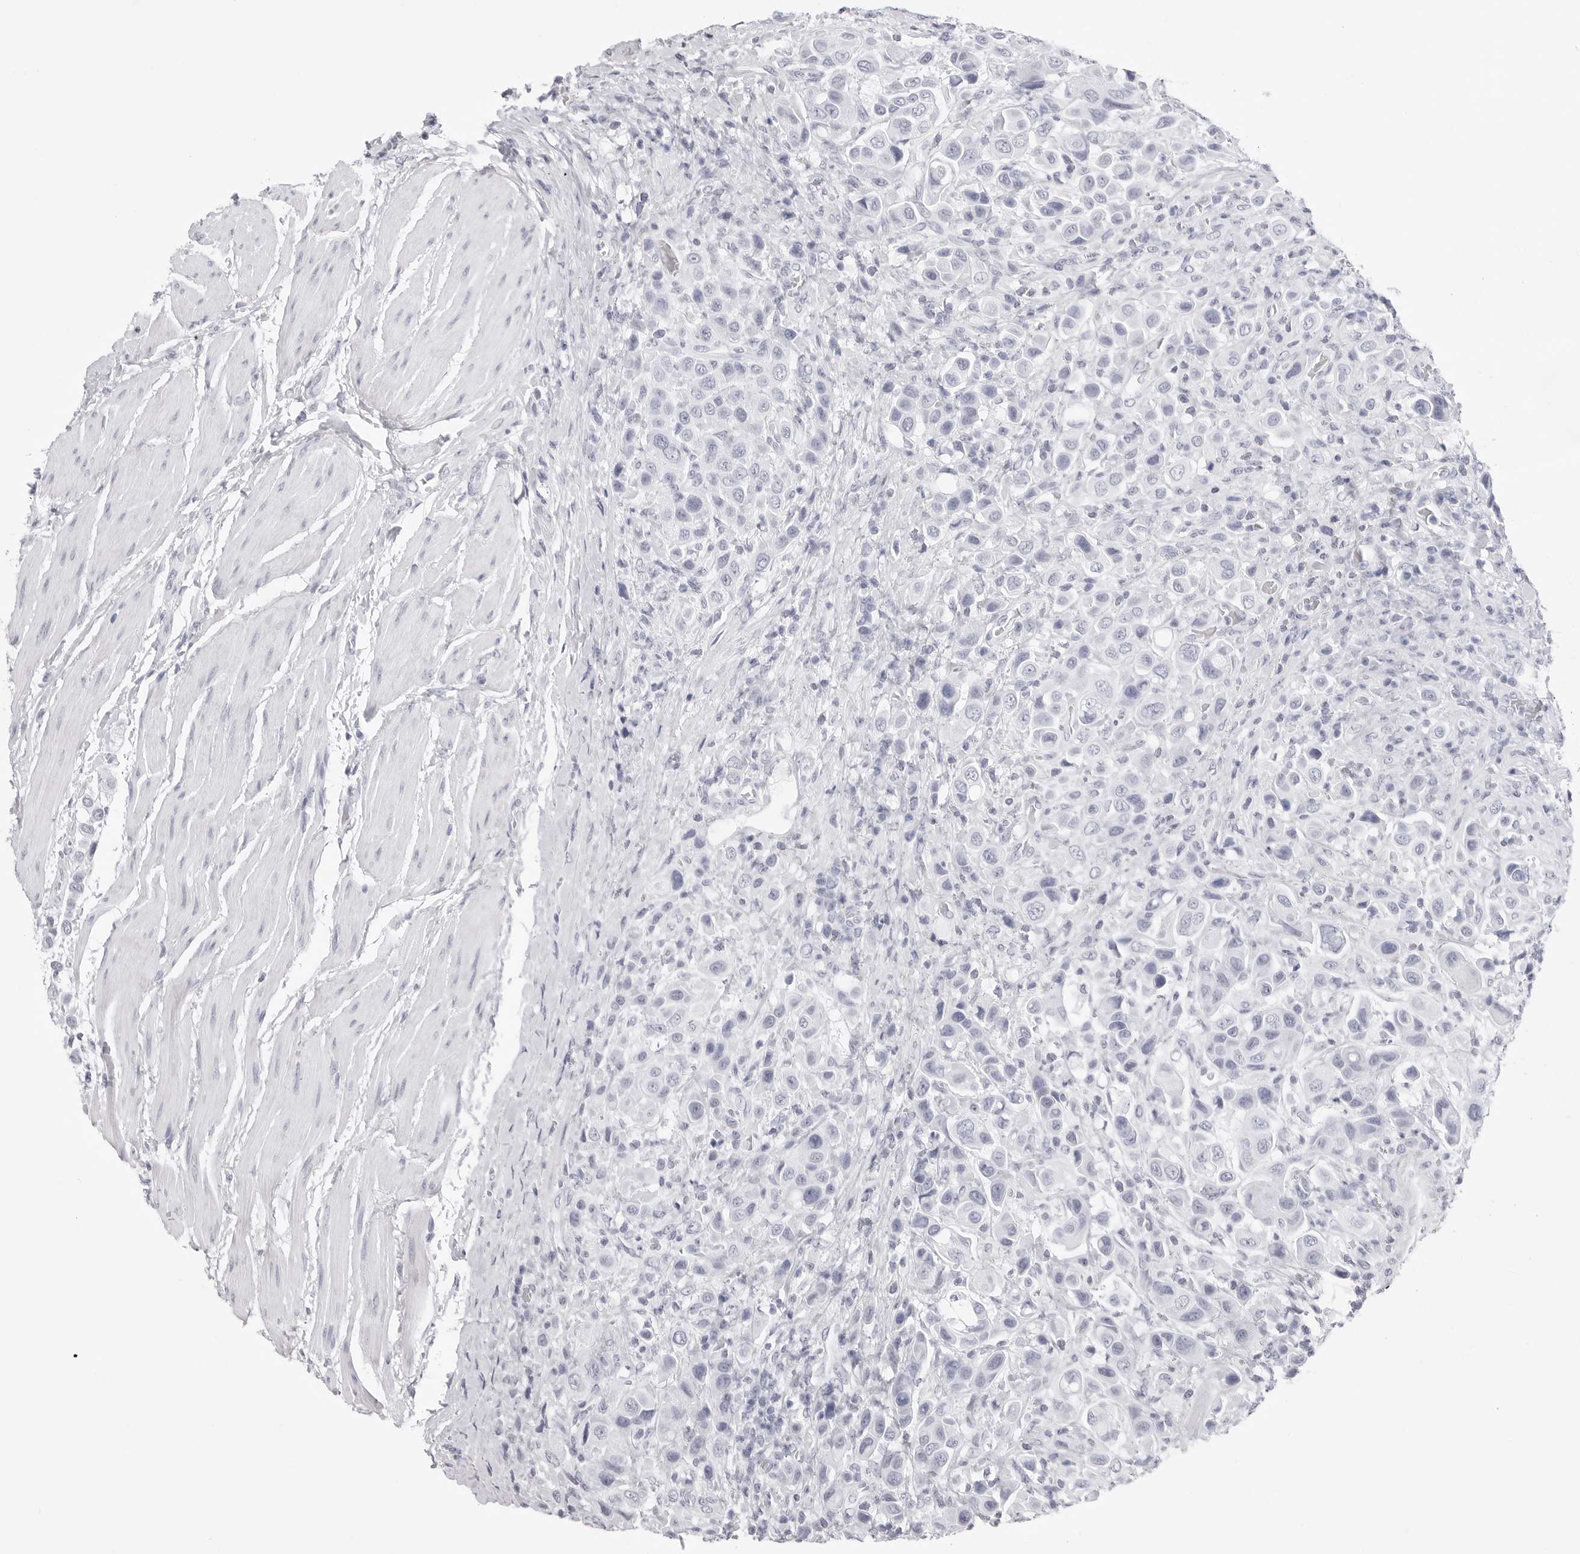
{"staining": {"intensity": "negative", "quantity": "none", "location": "none"}, "tissue": "urothelial cancer", "cell_type": "Tumor cells", "image_type": "cancer", "snomed": [{"axis": "morphology", "description": "Urothelial carcinoma, High grade"}, {"axis": "topography", "description": "Urinary bladder"}], "caption": "DAB immunohistochemical staining of human urothelial carcinoma (high-grade) shows no significant positivity in tumor cells.", "gene": "TSSK1B", "patient": {"sex": "male", "age": 50}}